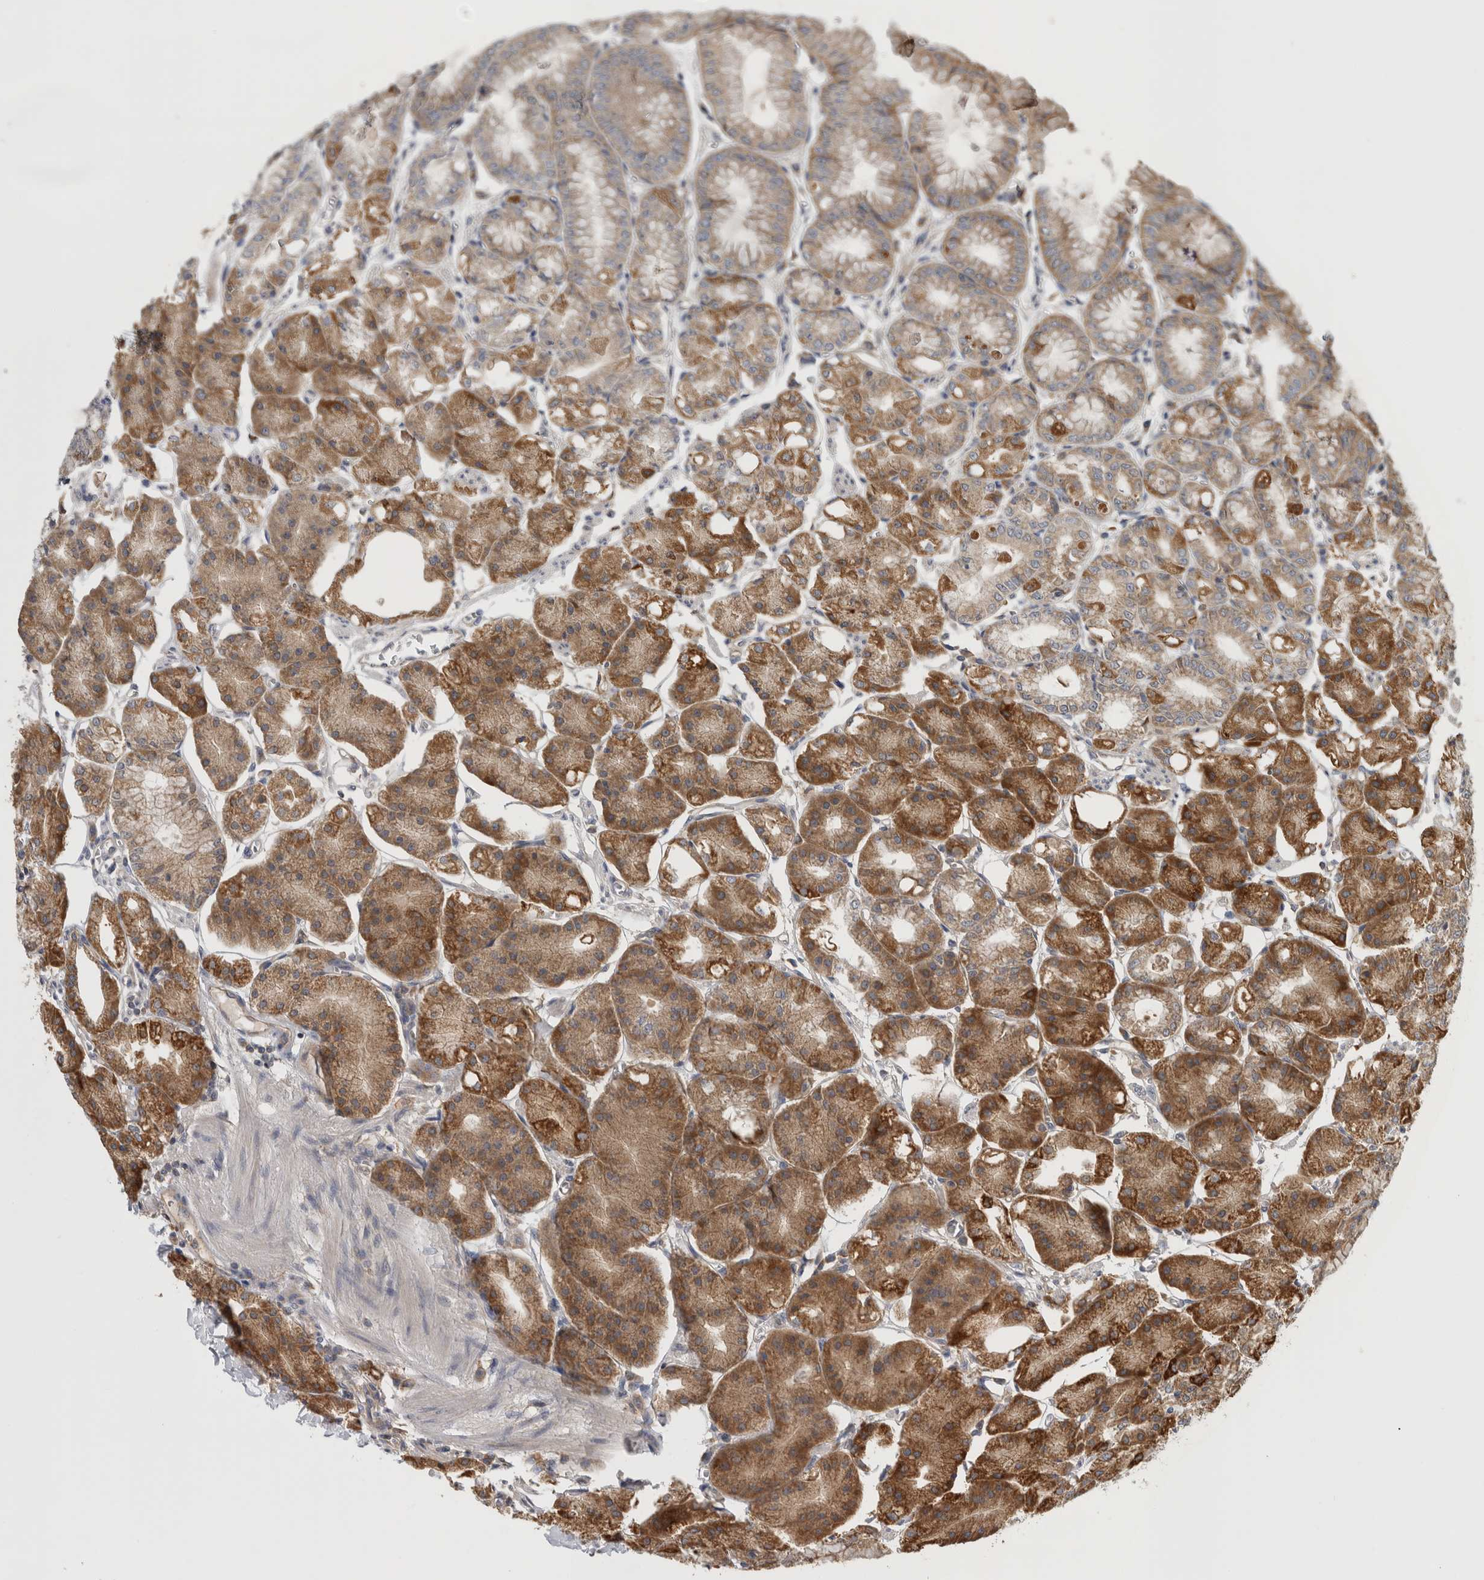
{"staining": {"intensity": "moderate", "quantity": ">75%", "location": "cytoplasmic/membranous"}, "tissue": "stomach", "cell_type": "Glandular cells", "image_type": "normal", "snomed": [{"axis": "morphology", "description": "Normal tissue, NOS"}, {"axis": "topography", "description": "Stomach, lower"}], "caption": "Moderate cytoplasmic/membranous protein positivity is present in about >75% of glandular cells in stomach.", "gene": "GRIK2", "patient": {"sex": "male", "age": 71}}